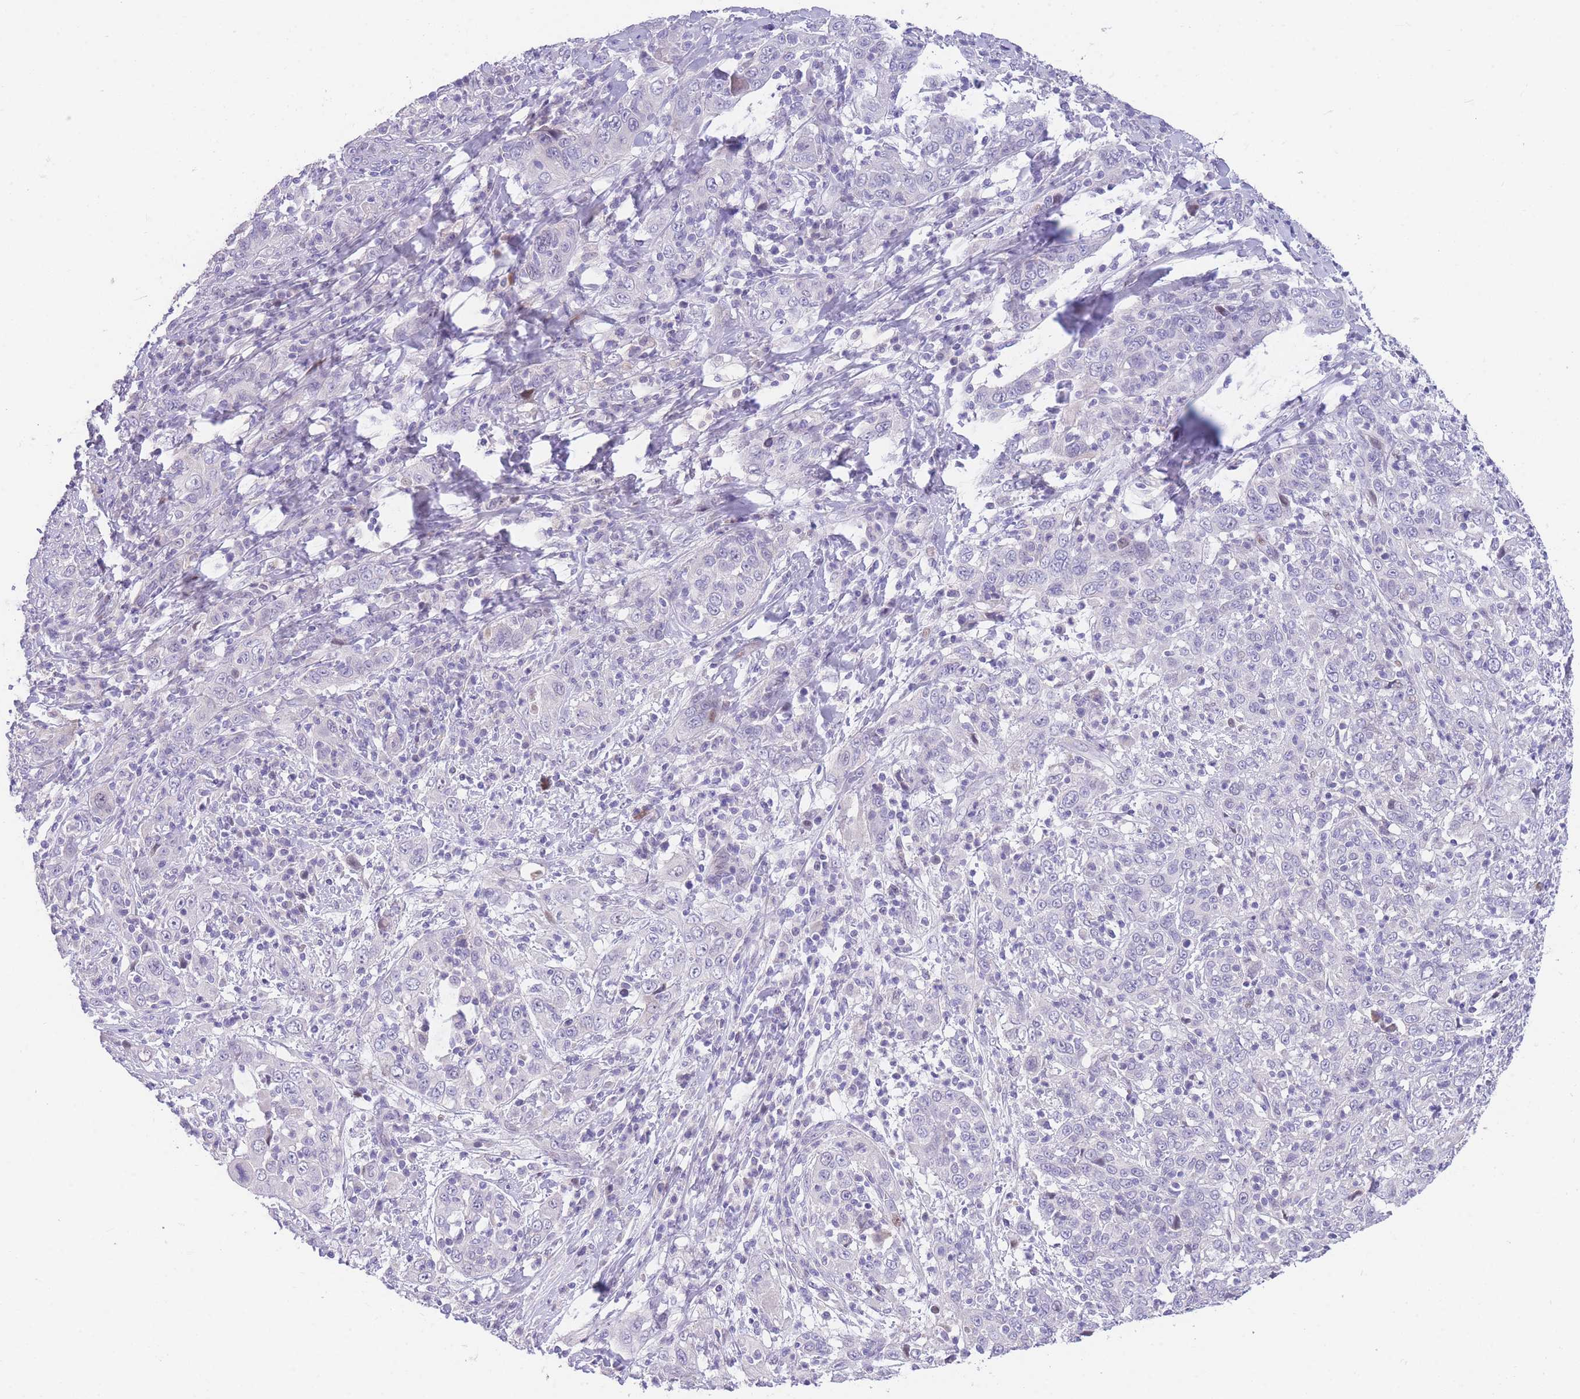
{"staining": {"intensity": "negative", "quantity": "none", "location": "none"}, "tissue": "cervical cancer", "cell_type": "Tumor cells", "image_type": "cancer", "snomed": [{"axis": "morphology", "description": "Squamous cell carcinoma, NOS"}, {"axis": "topography", "description": "Cervix"}], "caption": "This is an IHC micrograph of human squamous cell carcinoma (cervical). There is no staining in tumor cells.", "gene": "SHCBP1", "patient": {"sex": "female", "age": 46}}